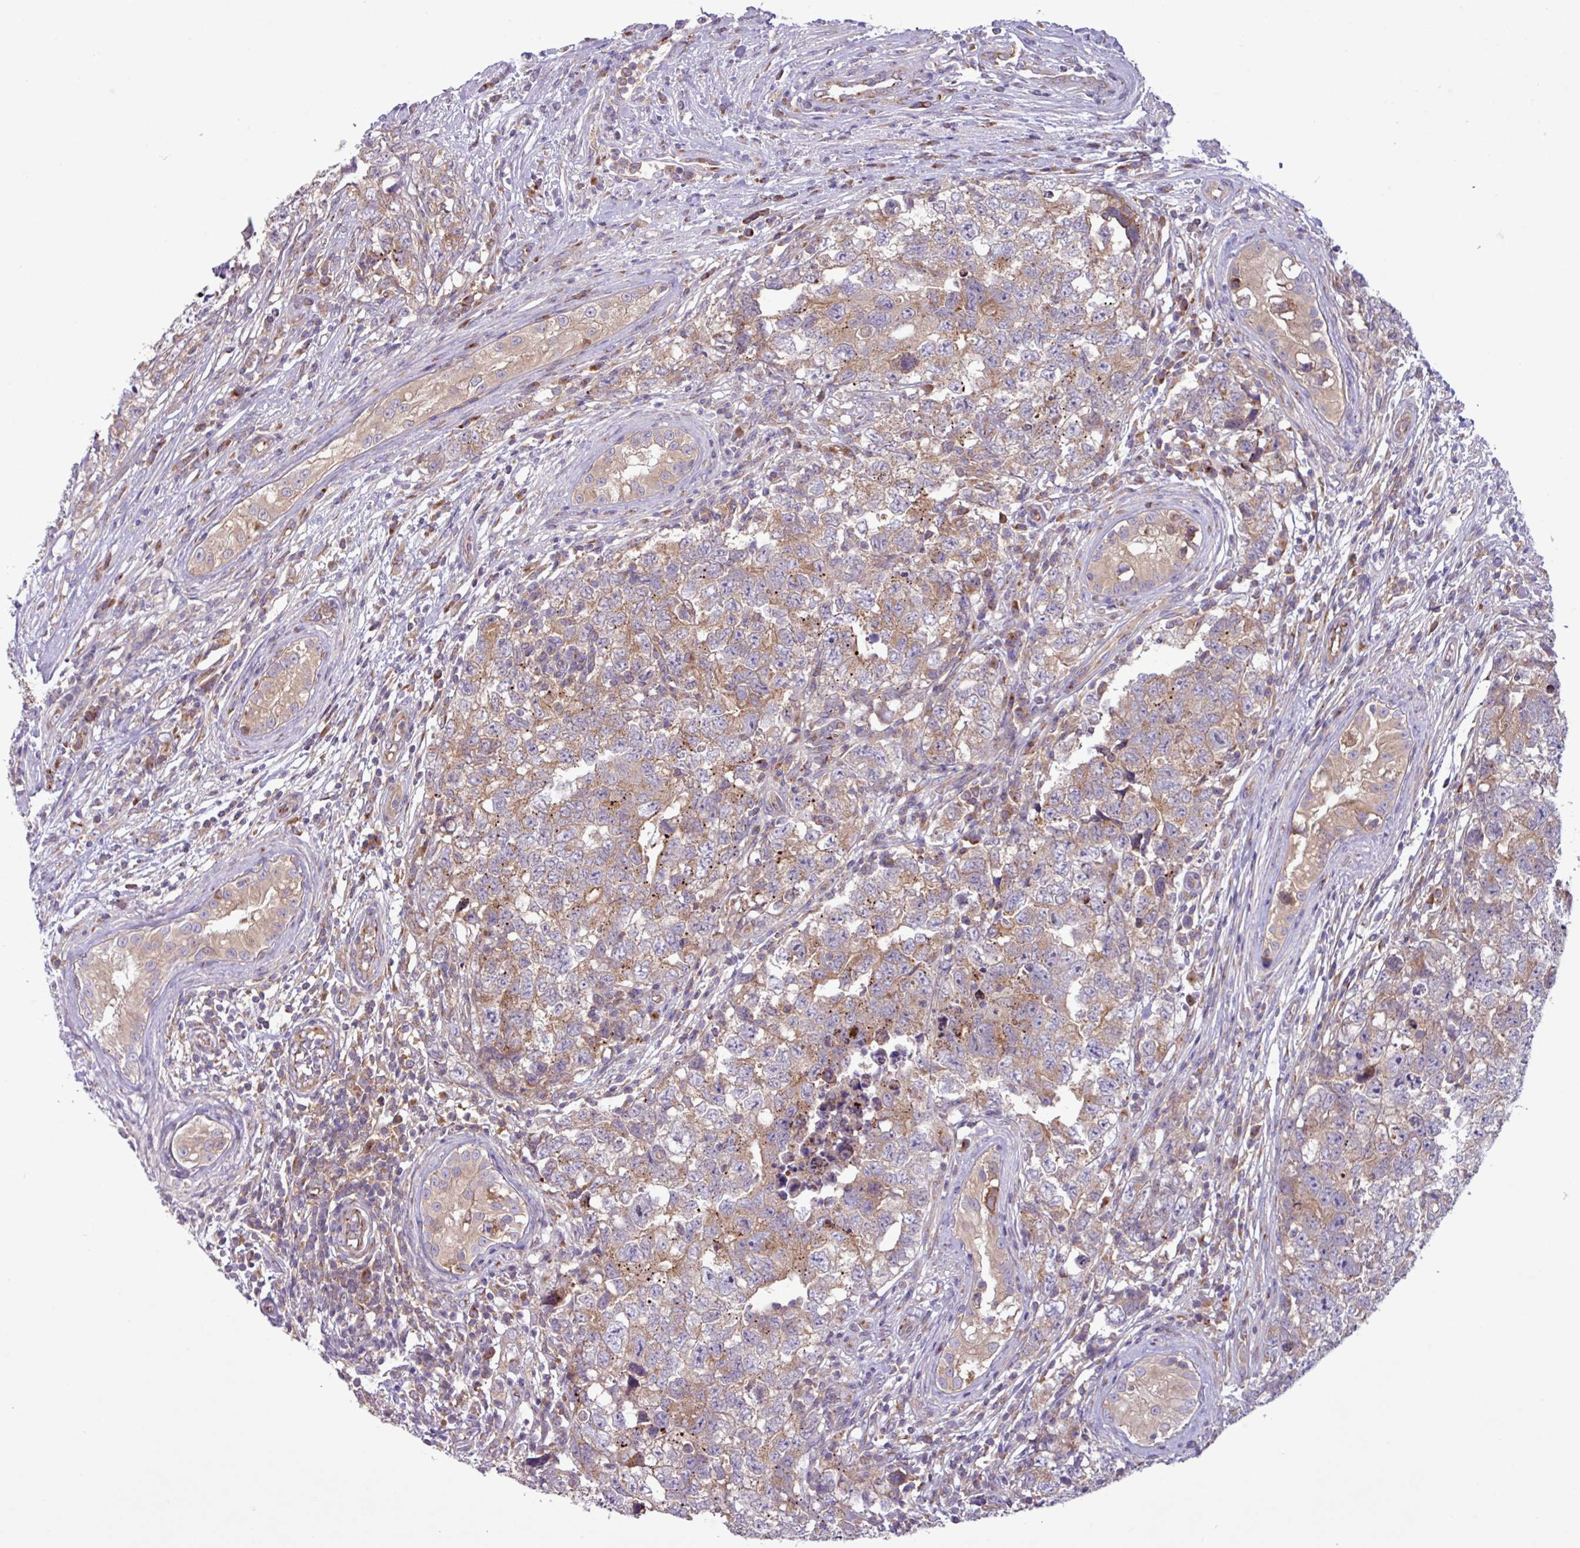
{"staining": {"intensity": "moderate", "quantity": "25%-75%", "location": "cytoplasmic/membranous"}, "tissue": "testis cancer", "cell_type": "Tumor cells", "image_type": "cancer", "snomed": [{"axis": "morphology", "description": "Carcinoma, Embryonal, NOS"}, {"axis": "topography", "description": "Testis"}], "caption": "A photomicrograph of human testis cancer stained for a protein demonstrates moderate cytoplasmic/membranous brown staining in tumor cells.", "gene": "RAB19", "patient": {"sex": "male", "age": 22}}